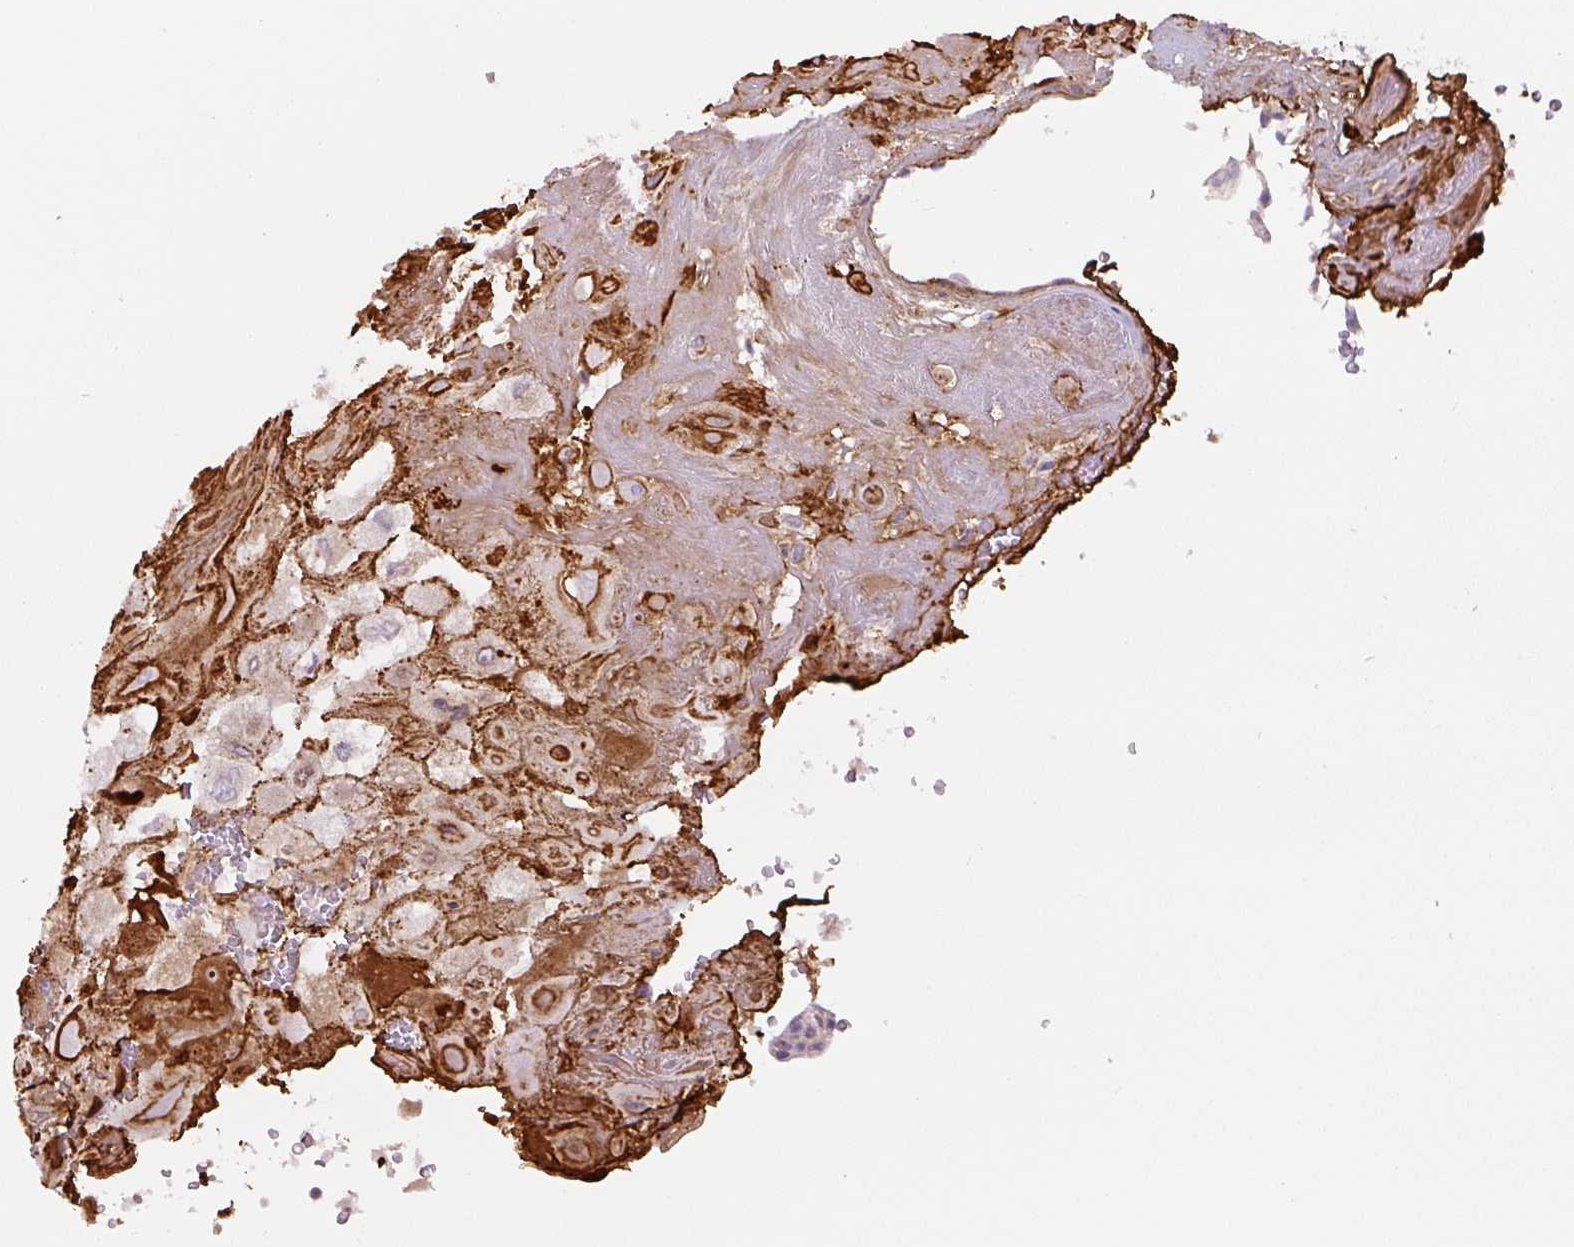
{"staining": {"intensity": "moderate", "quantity": "25%-75%", "location": "cytoplasmic/membranous,nuclear"}, "tissue": "placenta", "cell_type": "Decidual cells", "image_type": "normal", "snomed": [{"axis": "morphology", "description": "Normal tissue, NOS"}, {"axis": "topography", "description": "Placenta"}], "caption": "Protein analysis of unremarkable placenta shows moderate cytoplasmic/membranous,nuclear expression in approximately 25%-75% of decidual cells. The staining was performed using DAB (3,3'-diaminobenzidine) to visualize the protein expression in brown, while the nuclei were stained in blue with hematoxylin (Magnification: 20x).", "gene": "CCNI2", "patient": {"sex": "female", "age": 32}}